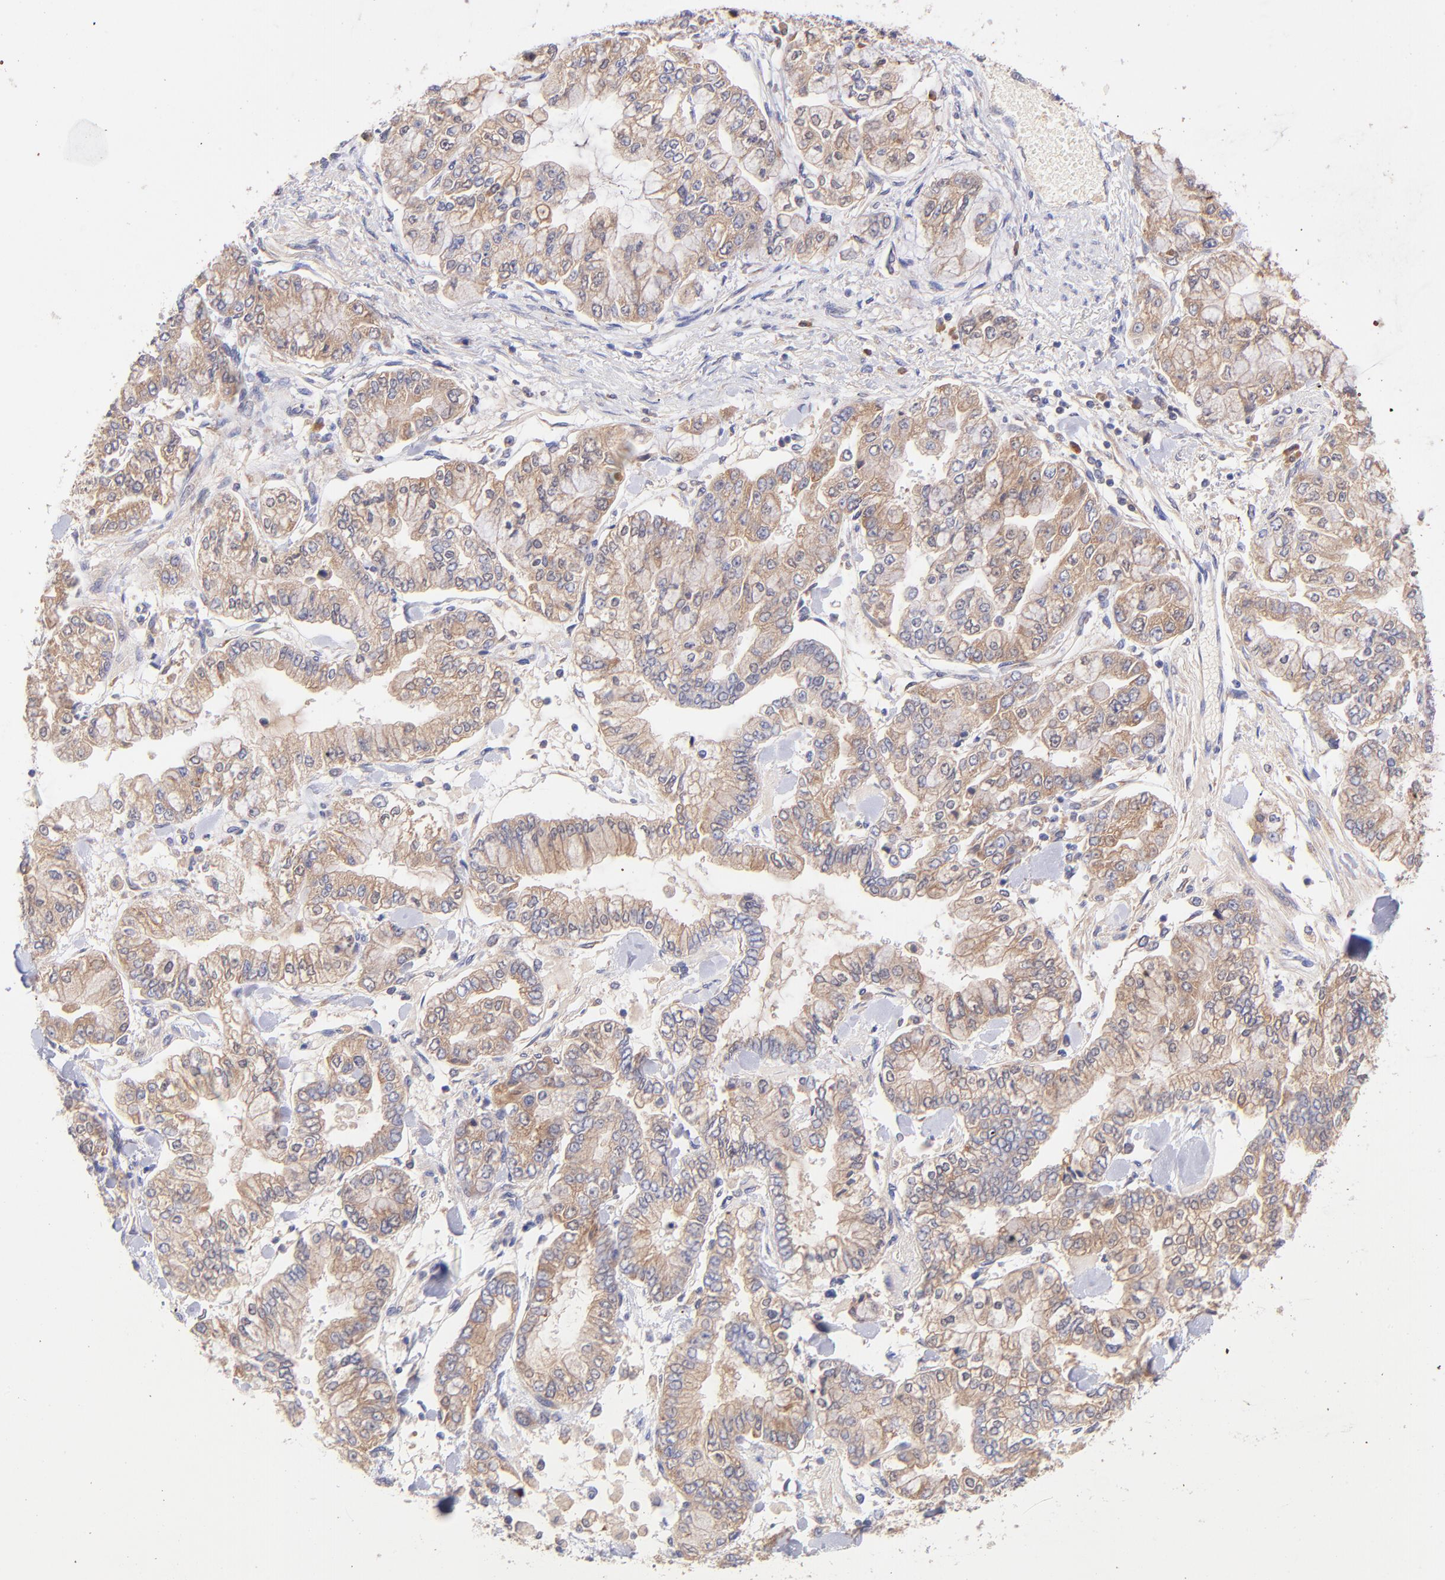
{"staining": {"intensity": "moderate", "quantity": ">75%", "location": "cytoplasmic/membranous"}, "tissue": "stomach cancer", "cell_type": "Tumor cells", "image_type": "cancer", "snomed": [{"axis": "morphology", "description": "Normal tissue, NOS"}, {"axis": "morphology", "description": "Adenocarcinoma, NOS"}, {"axis": "topography", "description": "Stomach, upper"}, {"axis": "topography", "description": "Stomach"}], "caption": "Immunohistochemistry photomicrograph of neoplastic tissue: stomach cancer stained using immunohistochemistry (IHC) reveals medium levels of moderate protein expression localized specifically in the cytoplasmic/membranous of tumor cells, appearing as a cytoplasmic/membranous brown color.", "gene": "RPL11", "patient": {"sex": "male", "age": 76}}